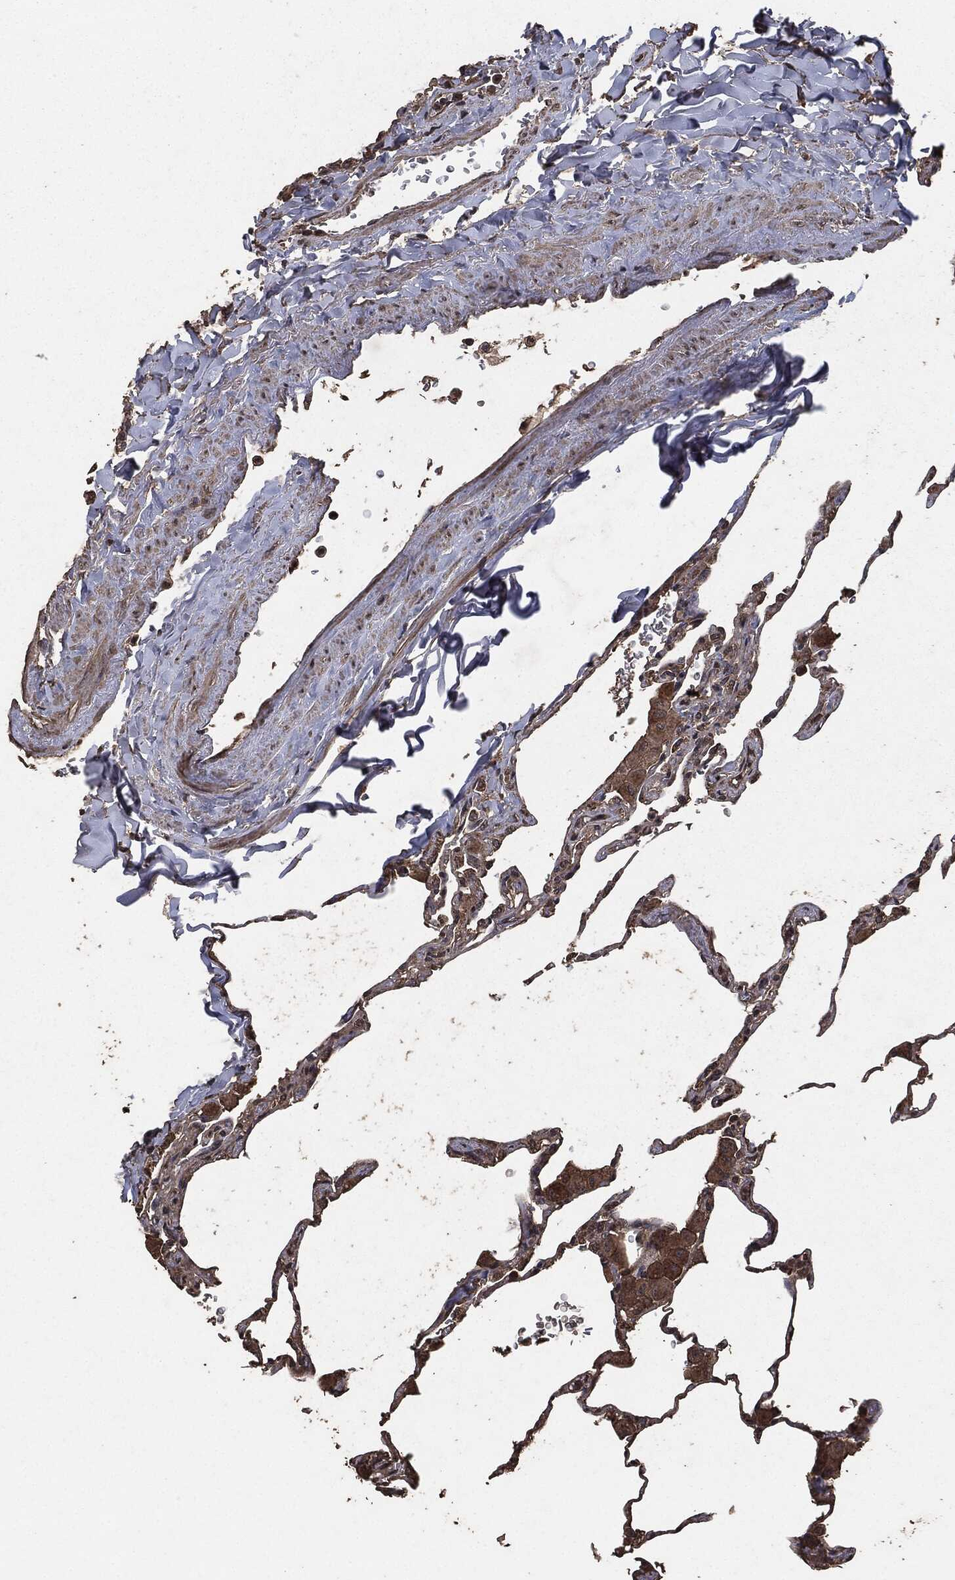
{"staining": {"intensity": "weak", "quantity": "25%-75%", "location": "cytoplasmic/membranous"}, "tissue": "lung", "cell_type": "Alveolar cells", "image_type": "normal", "snomed": [{"axis": "morphology", "description": "Normal tissue, NOS"}, {"axis": "morphology", "description": "Adenocarcinoma, metastatic, NOS"}, {"axis": "topography", "description": "Lung"}], "caption": "A high-resolution photomicrograph shows immunohistochemistry staining of unremarkable lung, which displays weak cytoplasmic/membranous staining in approximately 25%-75% of alveolar cells.", "gene": "AKT1S1", "patient": {"sex": "male", "age": 45}}